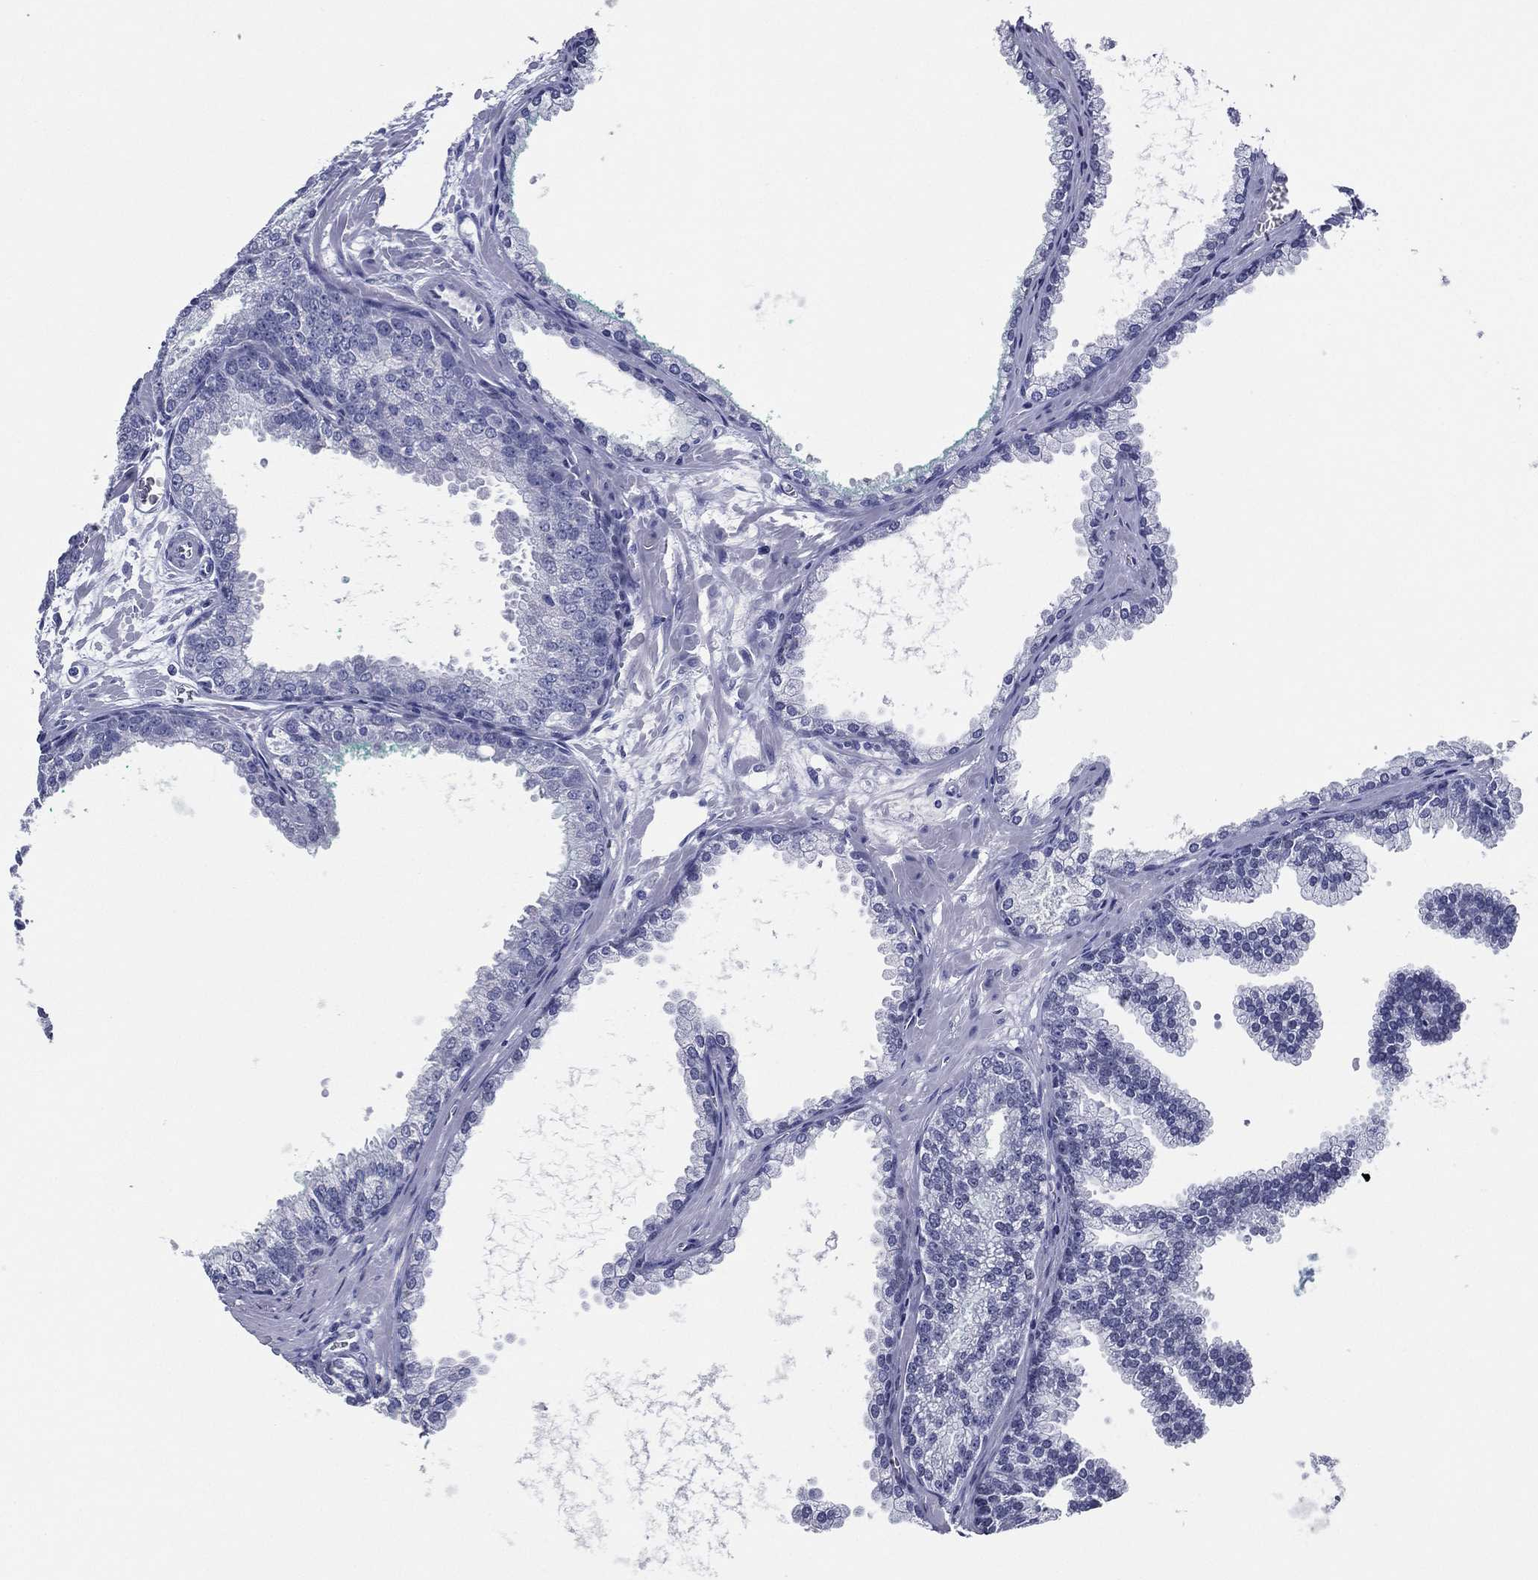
{"staining": {"intensity": "negative", "quantity": "none", "location": "none"}, "tissue": "prostate cancer", "cell_type": "Tumor cells", "image_type": "cancer", "snomed": [{"axis": "morphology", "description": "Adenocarcinoma, NOS"}, {"axis": "topography", "description": "Prostate"}], "caption": "Tumor cells show no significant expression in prostate adenocarcinoma.", "gene": "TFAP2A", "patient": {"sex": "male", "age": 67}}